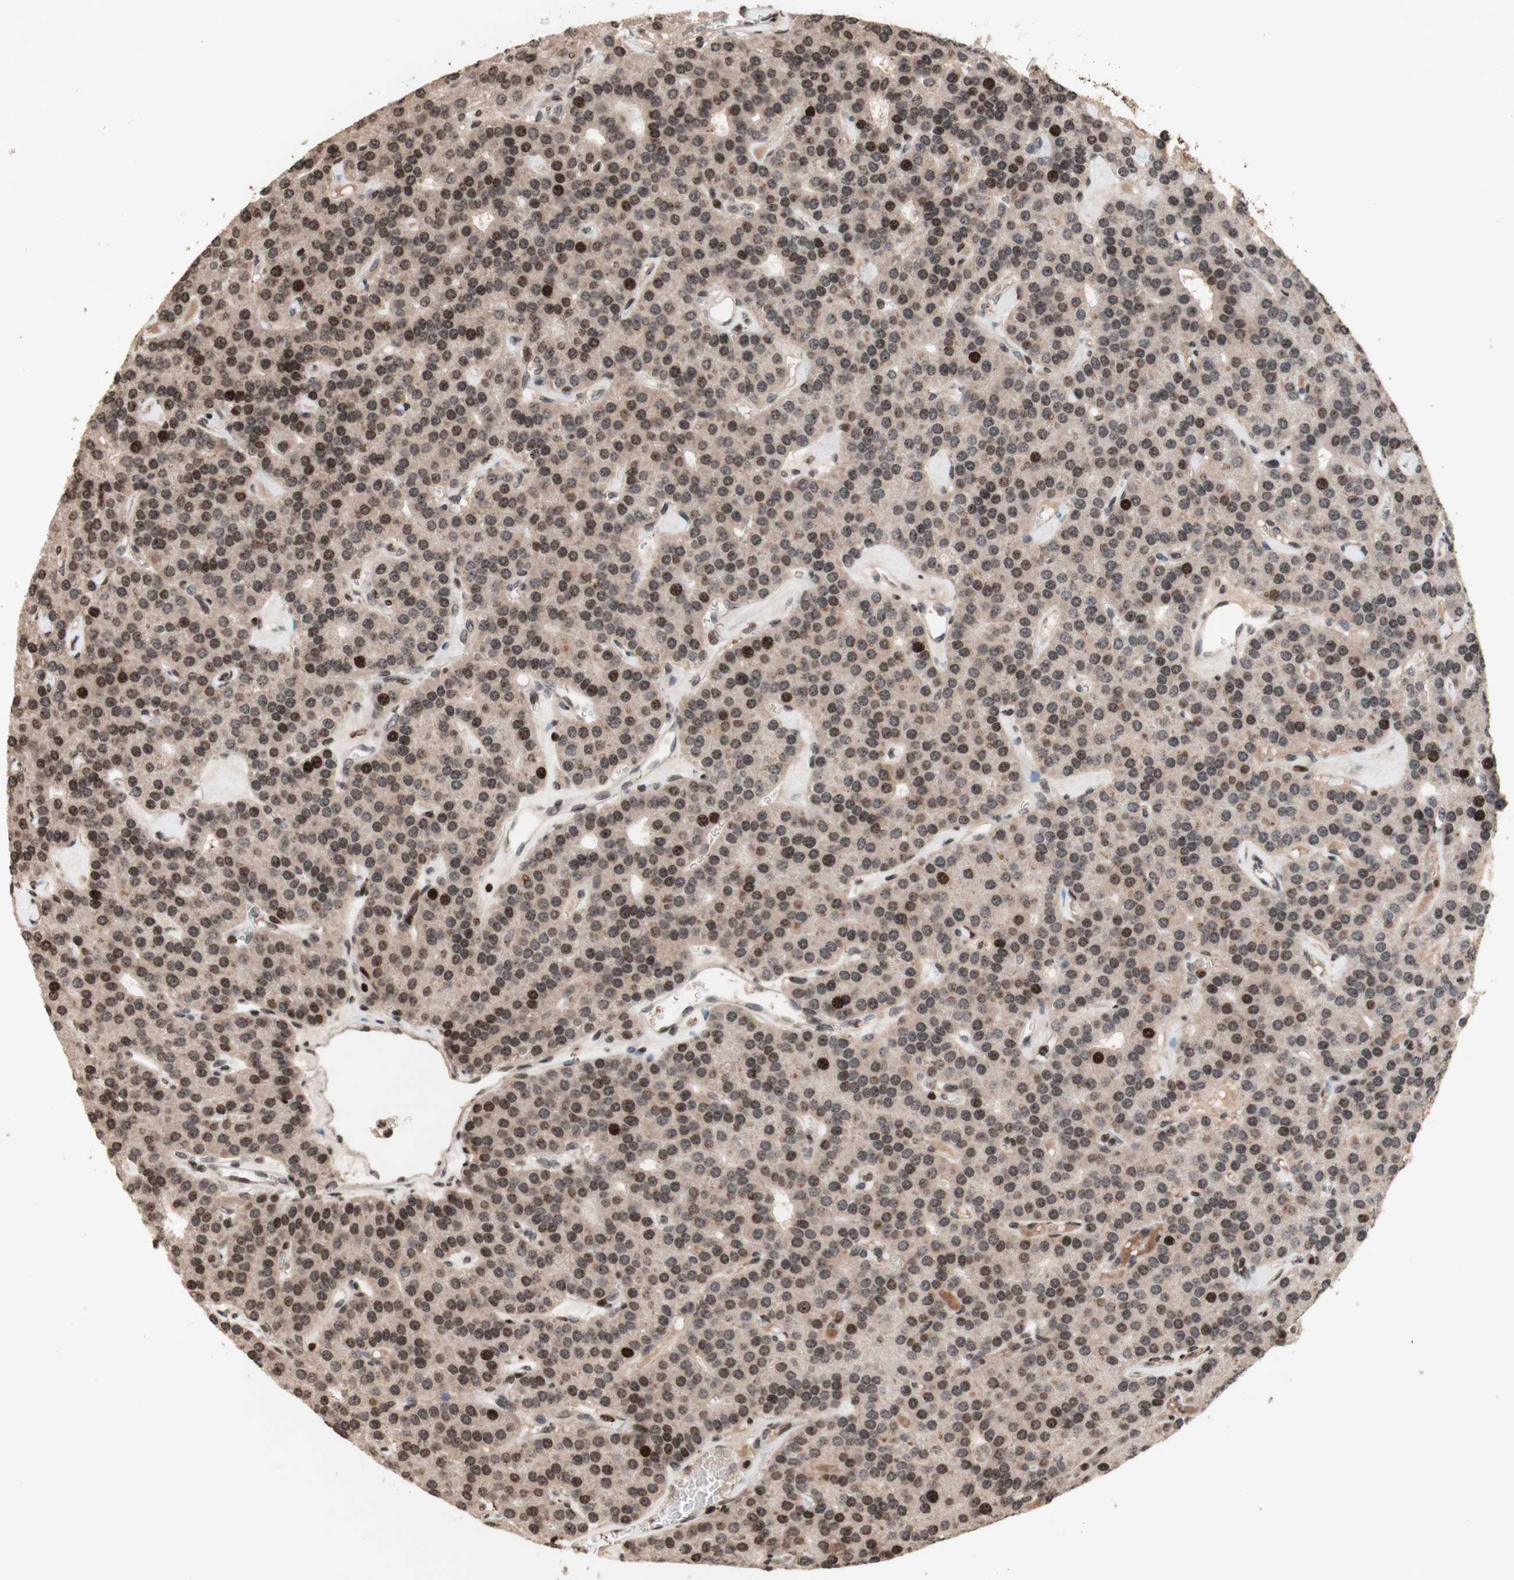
{"staining": {"intensity": "moderate", "quantity": ">75%", "location": "cytoplasmic/membranous,nuclear"}, "tissue": "parathyroid gland", "cell_type": "Glandular cells", "image_type": "normal", "snomed": [{"axis": "morphology", "description": "Normal tissue, NOS"}, {"axis": "morphology", "description": "Adenoma, NOS"}, {"axis": "topography", "description": "Parathyroid gland"}], "caption": "Moderate cytoplasmic/membranous,nuclear positivity for a protein is present in approximately >75% of glandular cells of normal parathyroid gland using immunohistochemistry.", "gene": "POLA1", "patient": {"sex": "female", "age": 86}}